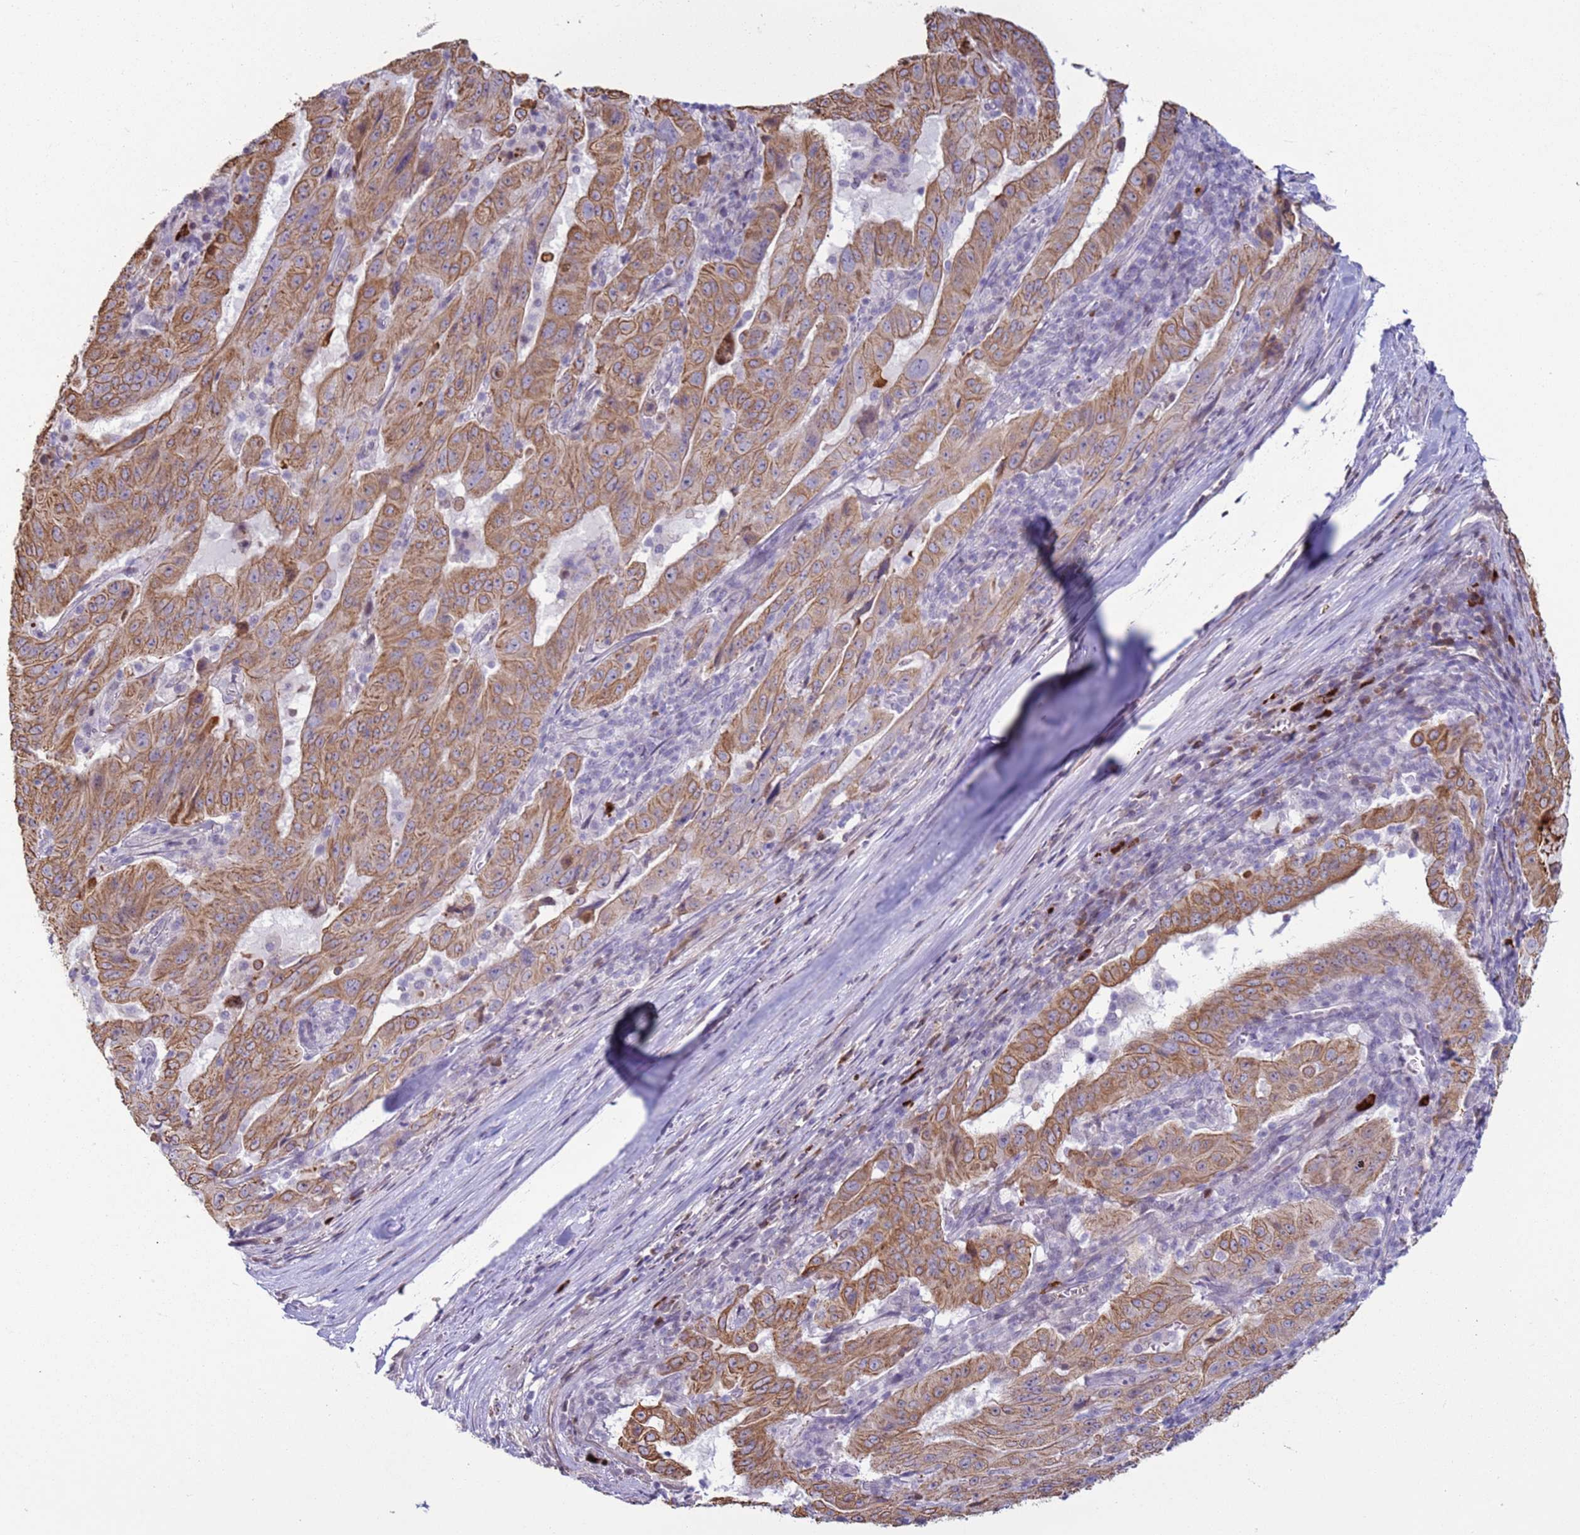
{"staining": {"intensity": "moderate", "quantity": ">75%", "location": "cytoplasmic/membranous"}, "tissue": "pancreatic cancer", "cell_type": "Tumor cells", "image_type": "cancer", "snomed": [{"axis": "morphology", "description": "Adenocarcinoma, NOS"}, {"axis": "topography", "description": "Pancreas"}], "caption": "Immunohistochemistry (IHC) (DAB (3,3'-diaminobenzidine)) staining of human pancreatic cancer displays moderate cytoplasmic/membranous protein staining in about >75% of tumor cells.", "gene": "NPAP1", "patient": {"sex": "male", "age": 63}}